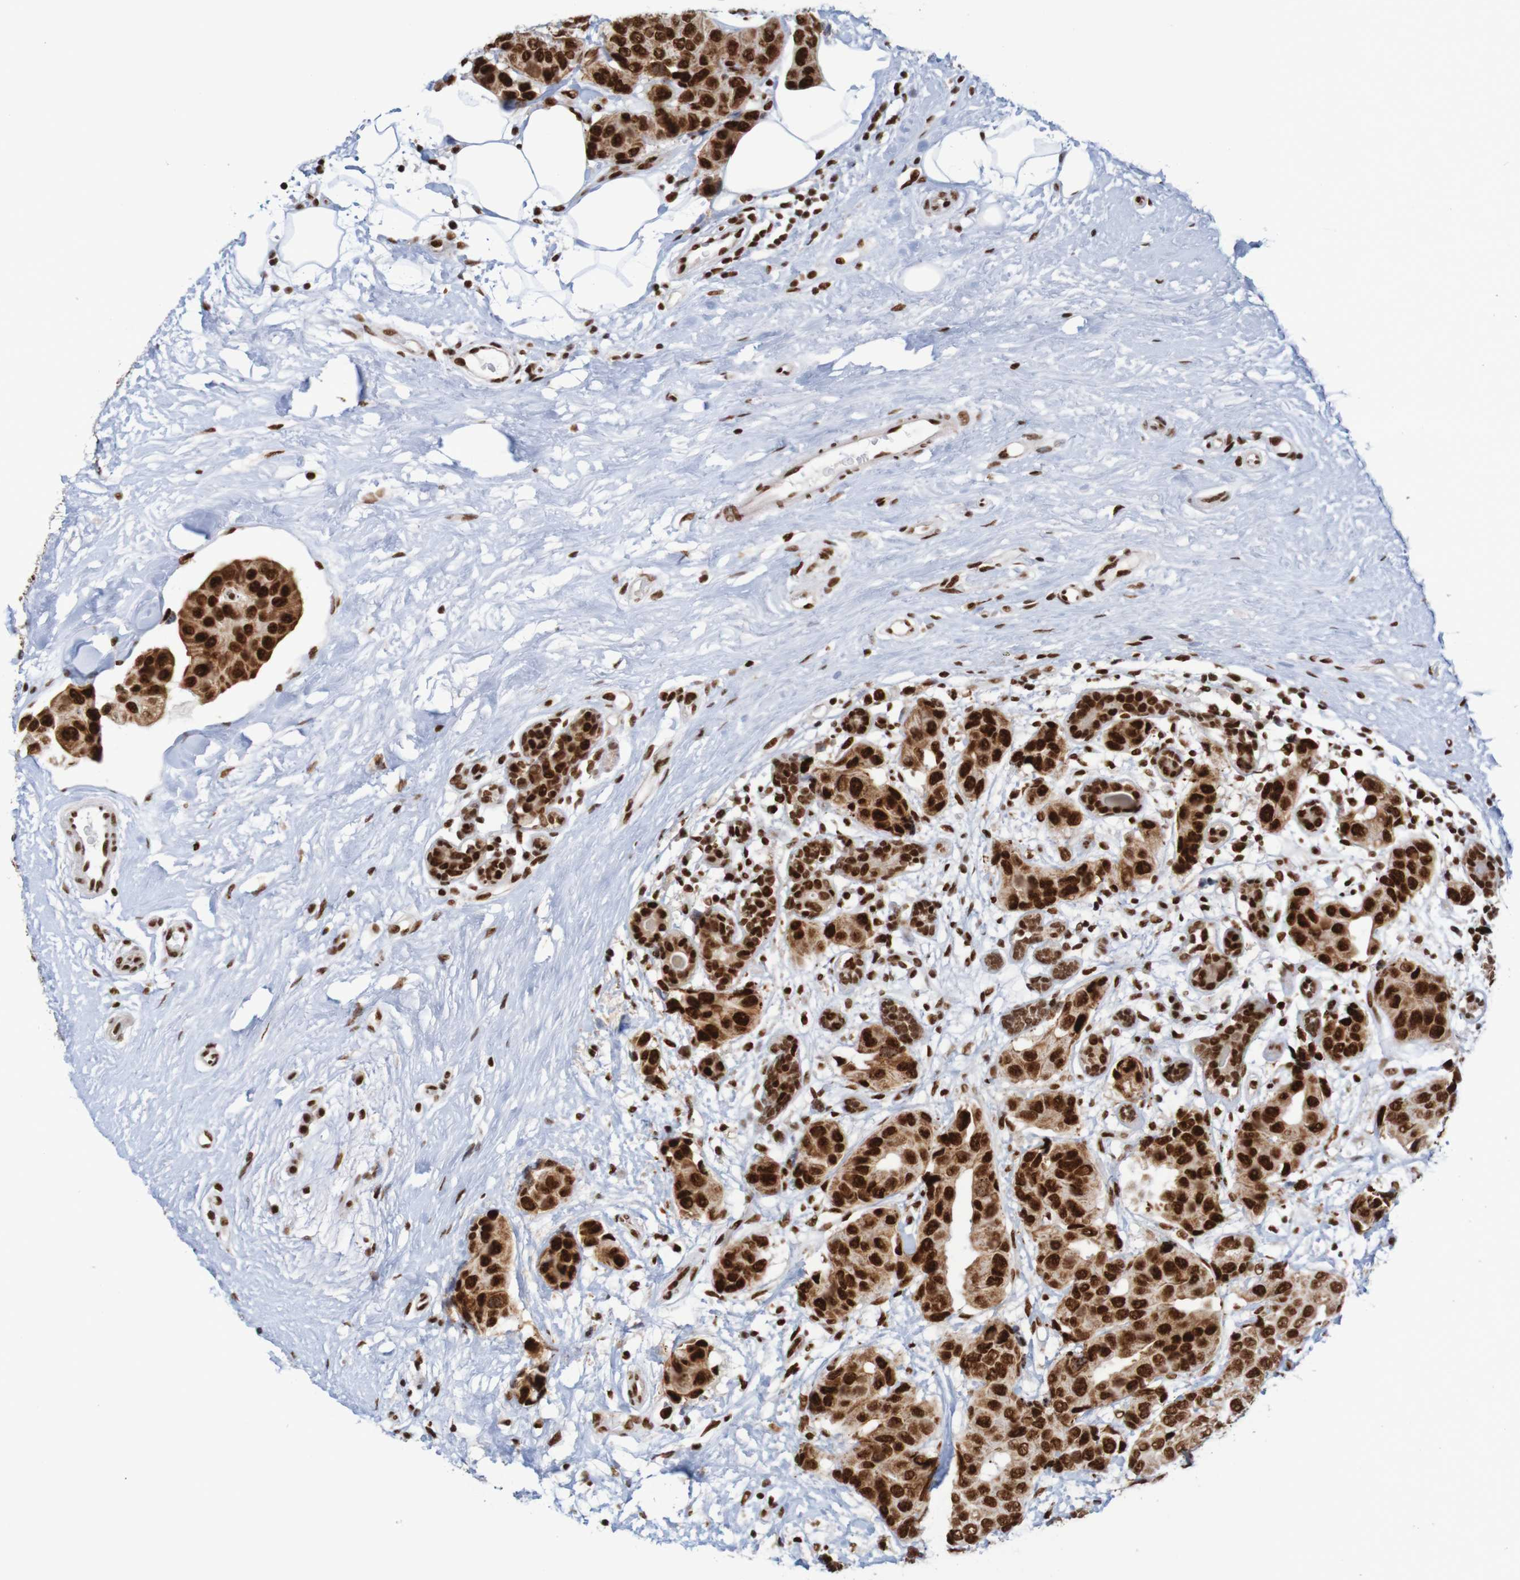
{"staining": {"intensity": "strong", "quantity": ">75%", "location": "nuclear"}, "tissue": "breast cancer", "cell_type": "Tumor cells", "image_type": "cancer", "snomed": [{"axis": "morphology", "description": "Normal tissue, NOS"}, {"axis": "morphology", "description": "Duct carcinoma"}, {"axis": "topography", "description": "Breast"}], "caption": "Tumor cells reveal high levels of strong nuclear positivity in approximately >75% of cells in breast cancer. (DAB IHC, brown staining for protein, blue staining for nuclei).", "gene": "THRAP3", "patient": {"sex": "female", "age": 39}}